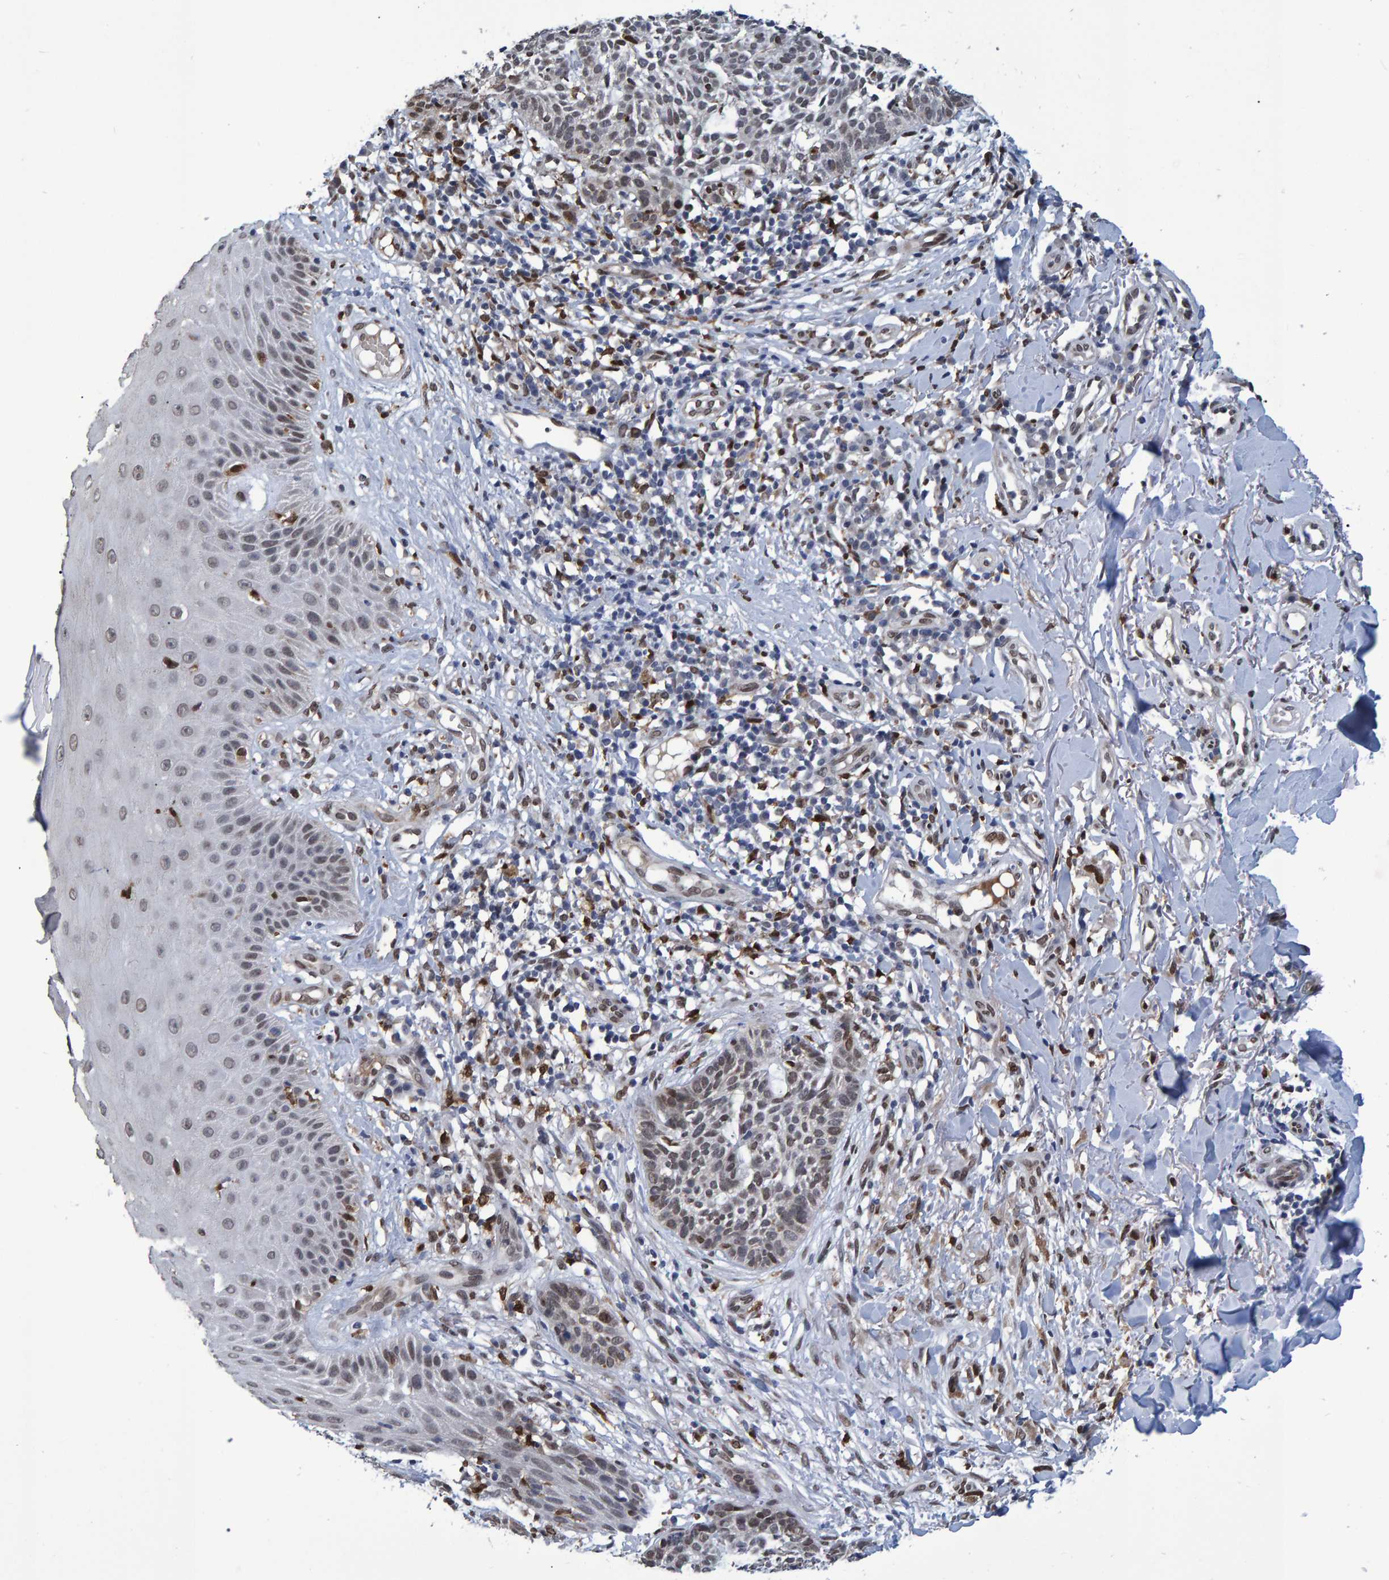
{"staining": {"intensity": "weak", "quantity": ">75%", "location": "nuclear"}, "tissue": "skin cancer", "cell_type": "Tumor cells", "image_type": "cancer", "snomed": [{"axis": "morphology", "description": "Normal tissue, NOS"}, {"axis": "morphology", "description": "Basal cell carcinoma"}, {"axis": "topography", "description": "Skin"}], "caption": "Protein analysis of basal cell carcinoma (skin) tissue exhibits weak nuclear staining in approximately >75% of tumor cells.", "gene": "QKI", "patient": {"sex": "male", "age": 67}}